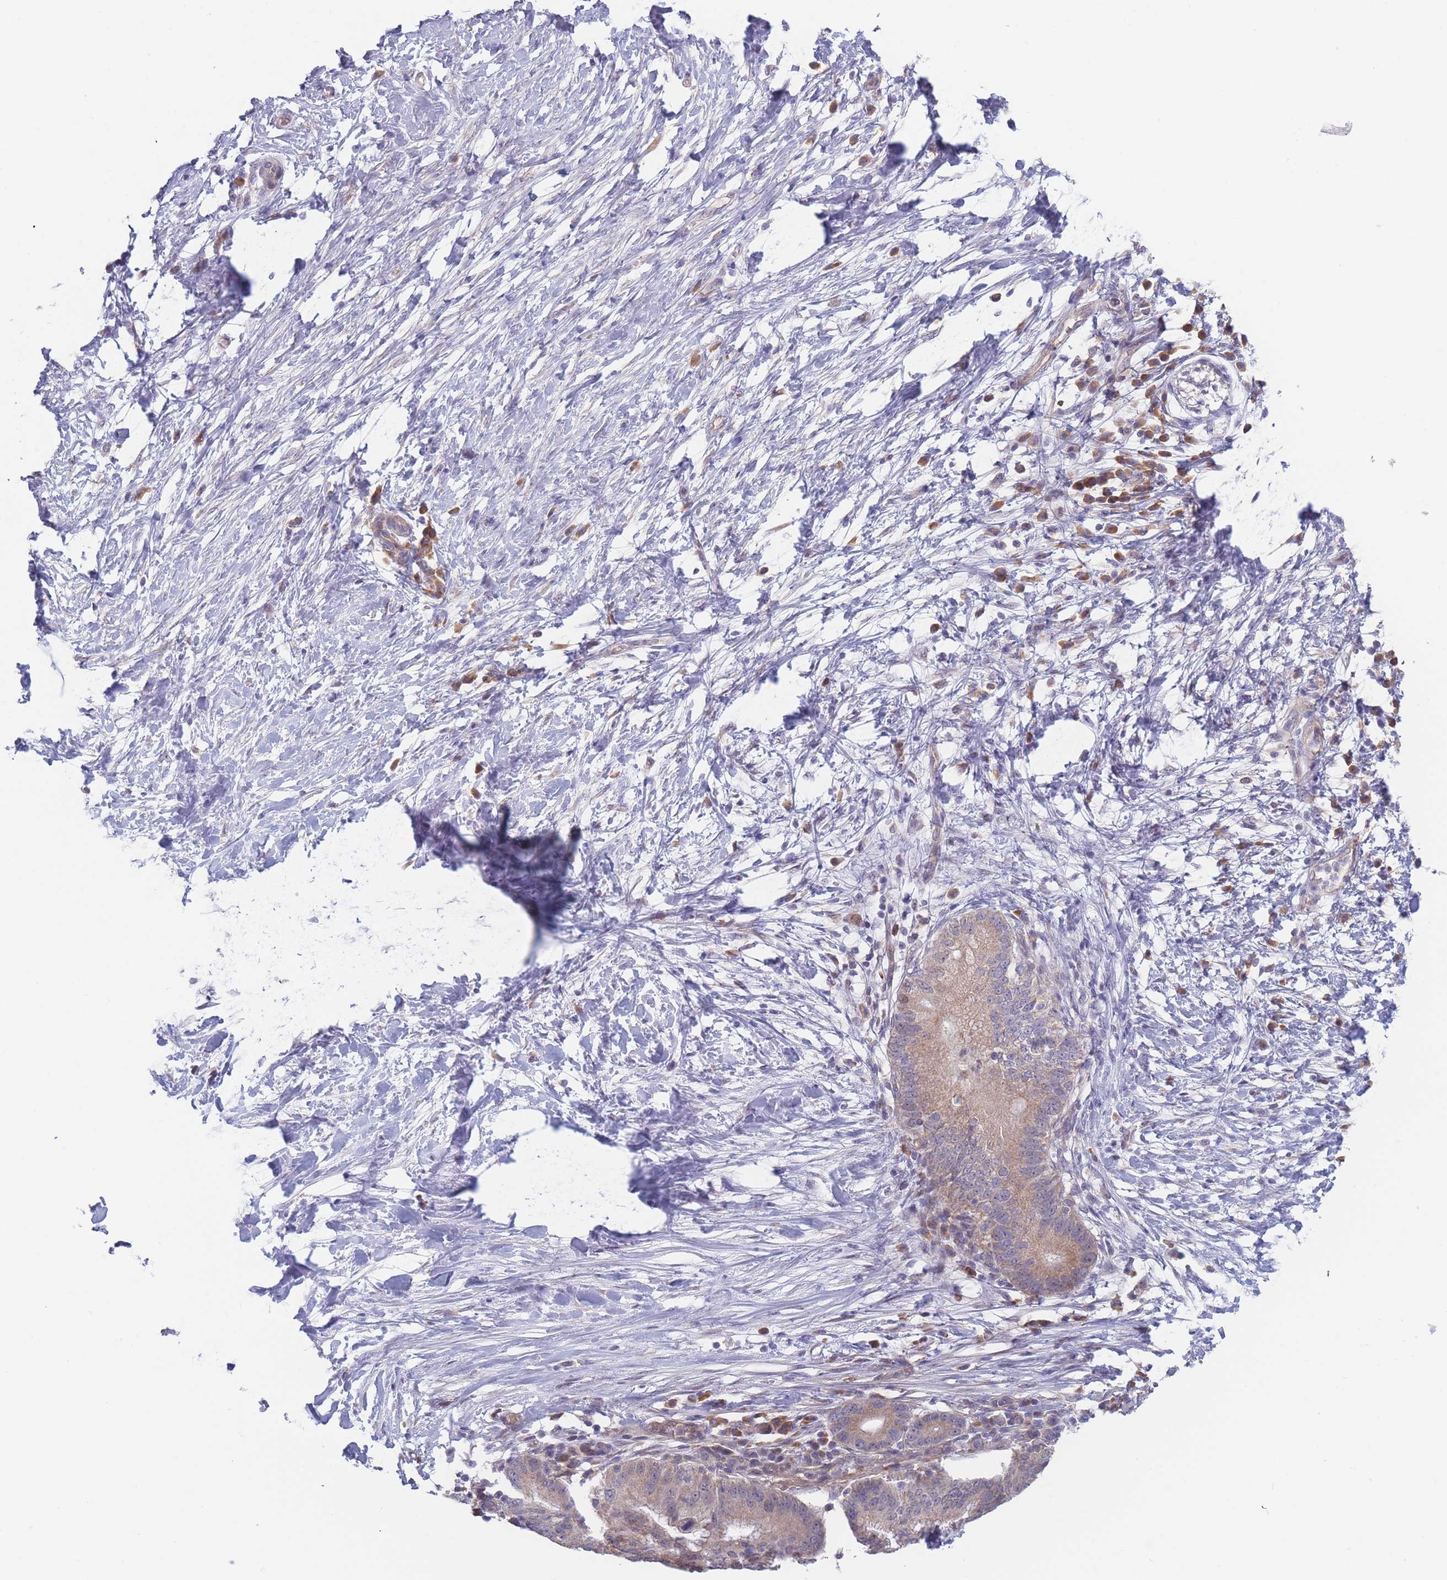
{"staining": {"intensity": "weak", "quantity": ">75%", "location": "cytoplasmic/membranous"}, "tissue": "pancreatic cancer", "cell_type": "Tumor cells", "image_type": "cancer", "snomed": [{"axis": "morphology", "description": "Adenocarcinoma, NOS"}, {"axis": "topography", "description": "Pancreas"}], "caption": "Pancreatic cancer (adenocarcinoma) was stained to show a protein in brown. There is low levels of weak cytoplasmic/membranous expression in about >75% of tumor cells.", "gene": "FAM227B", "patient": {"sex": "male", "age": 68}}